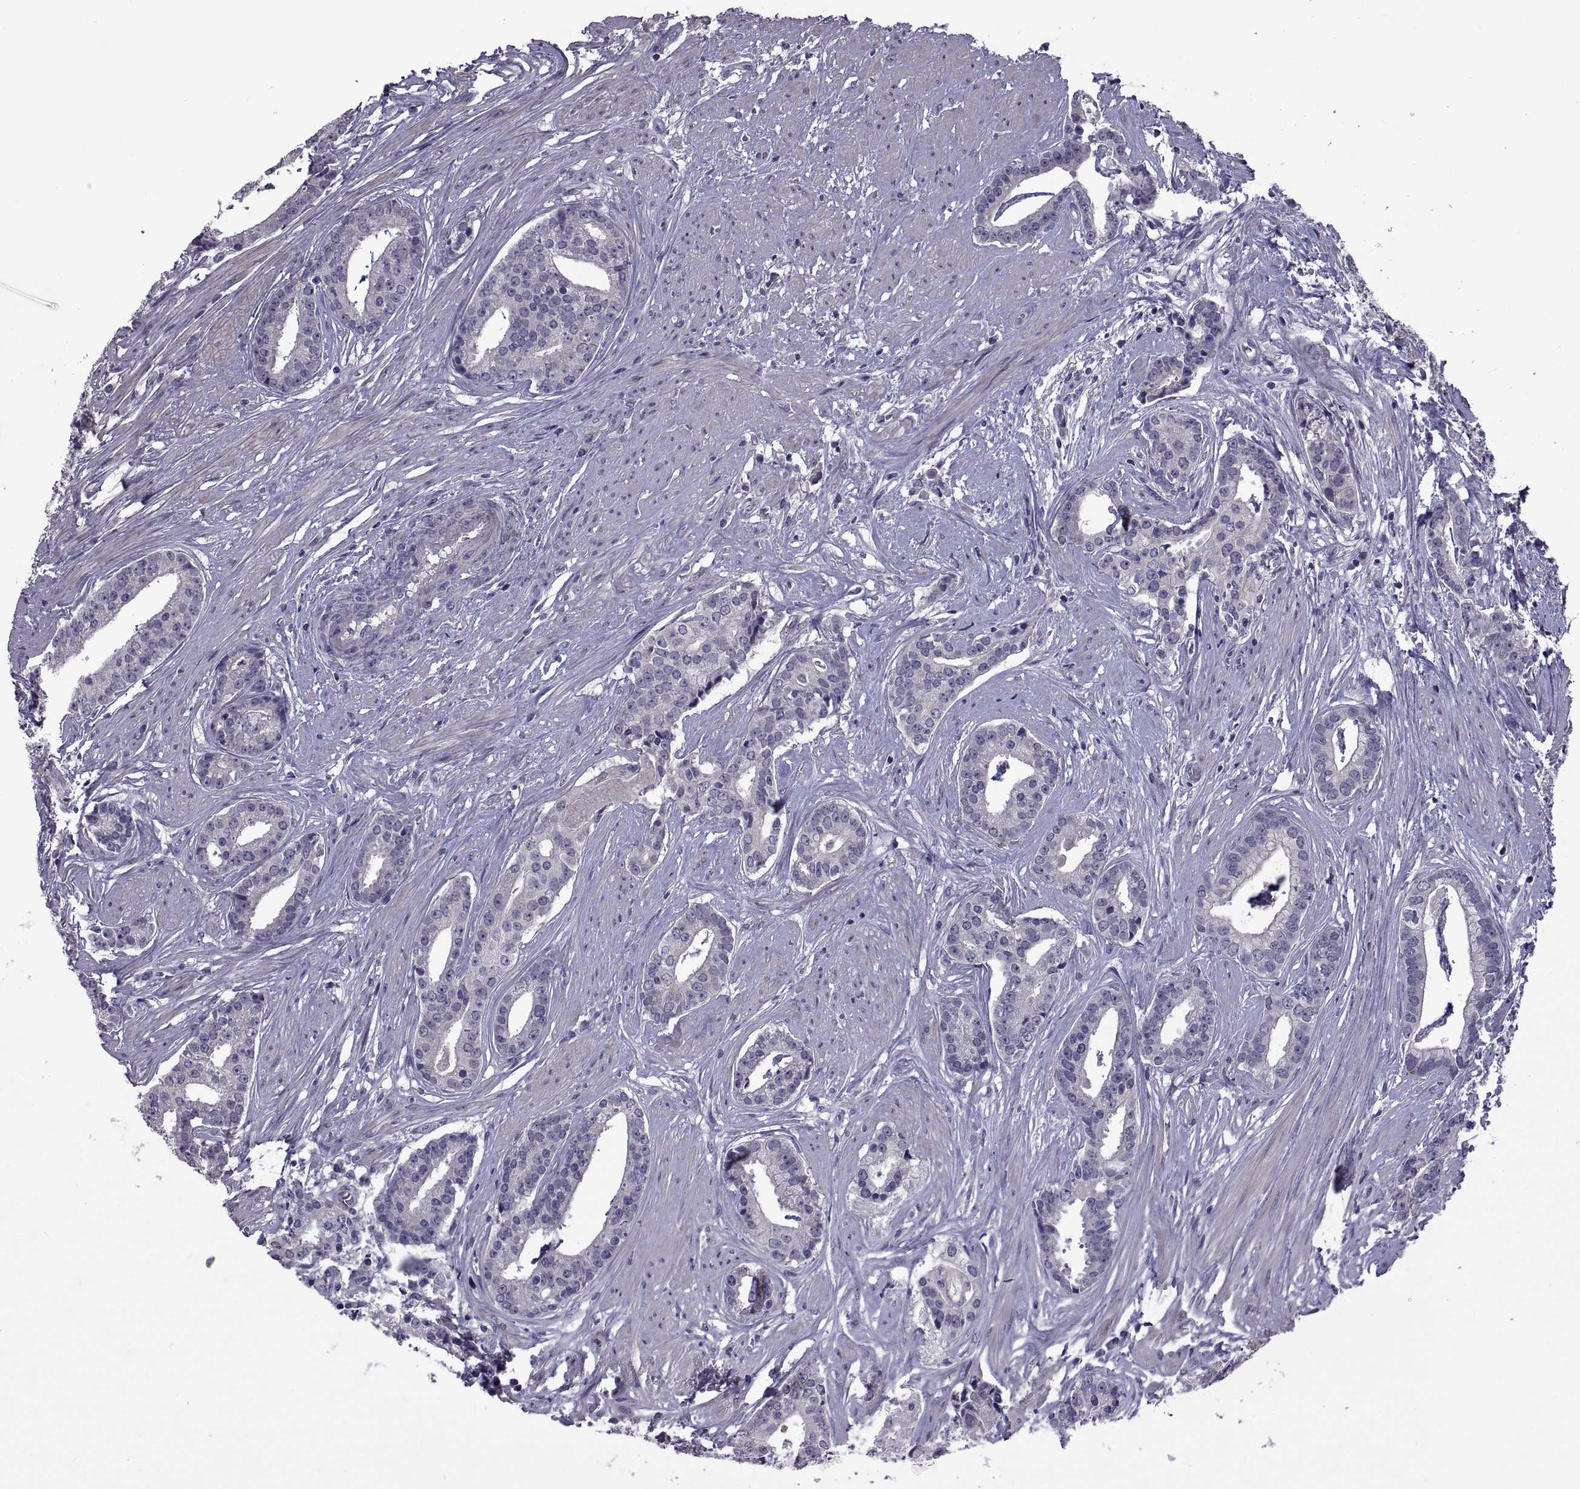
{"staining": {"intensity": "negative", "quantity": "none", "location": "none"}, "tissue": "prostate cancer", "cell_type": "Tumor cells", "image_type": "cancer", "snomed": [{"axis": "morphology", "description": "Adenocarcinoma, NOS"}, {"axis": "topography", "description": "Prostate and seminal vesicle, NOS"}, {"axis": "topography", "description": "Prostate"}], "caption": "Protein analysis of prostate cancer (adenocarcinoma) demonstrates no significant staining in tumor cells. The staining was performed using DAB to visualize the protein expression in brown, while the nuclei were stained in blue with hematoxylin (Magnification: 20x).", "gene": "NPTX2", "patient": {"sex": "male", "age": 44}}